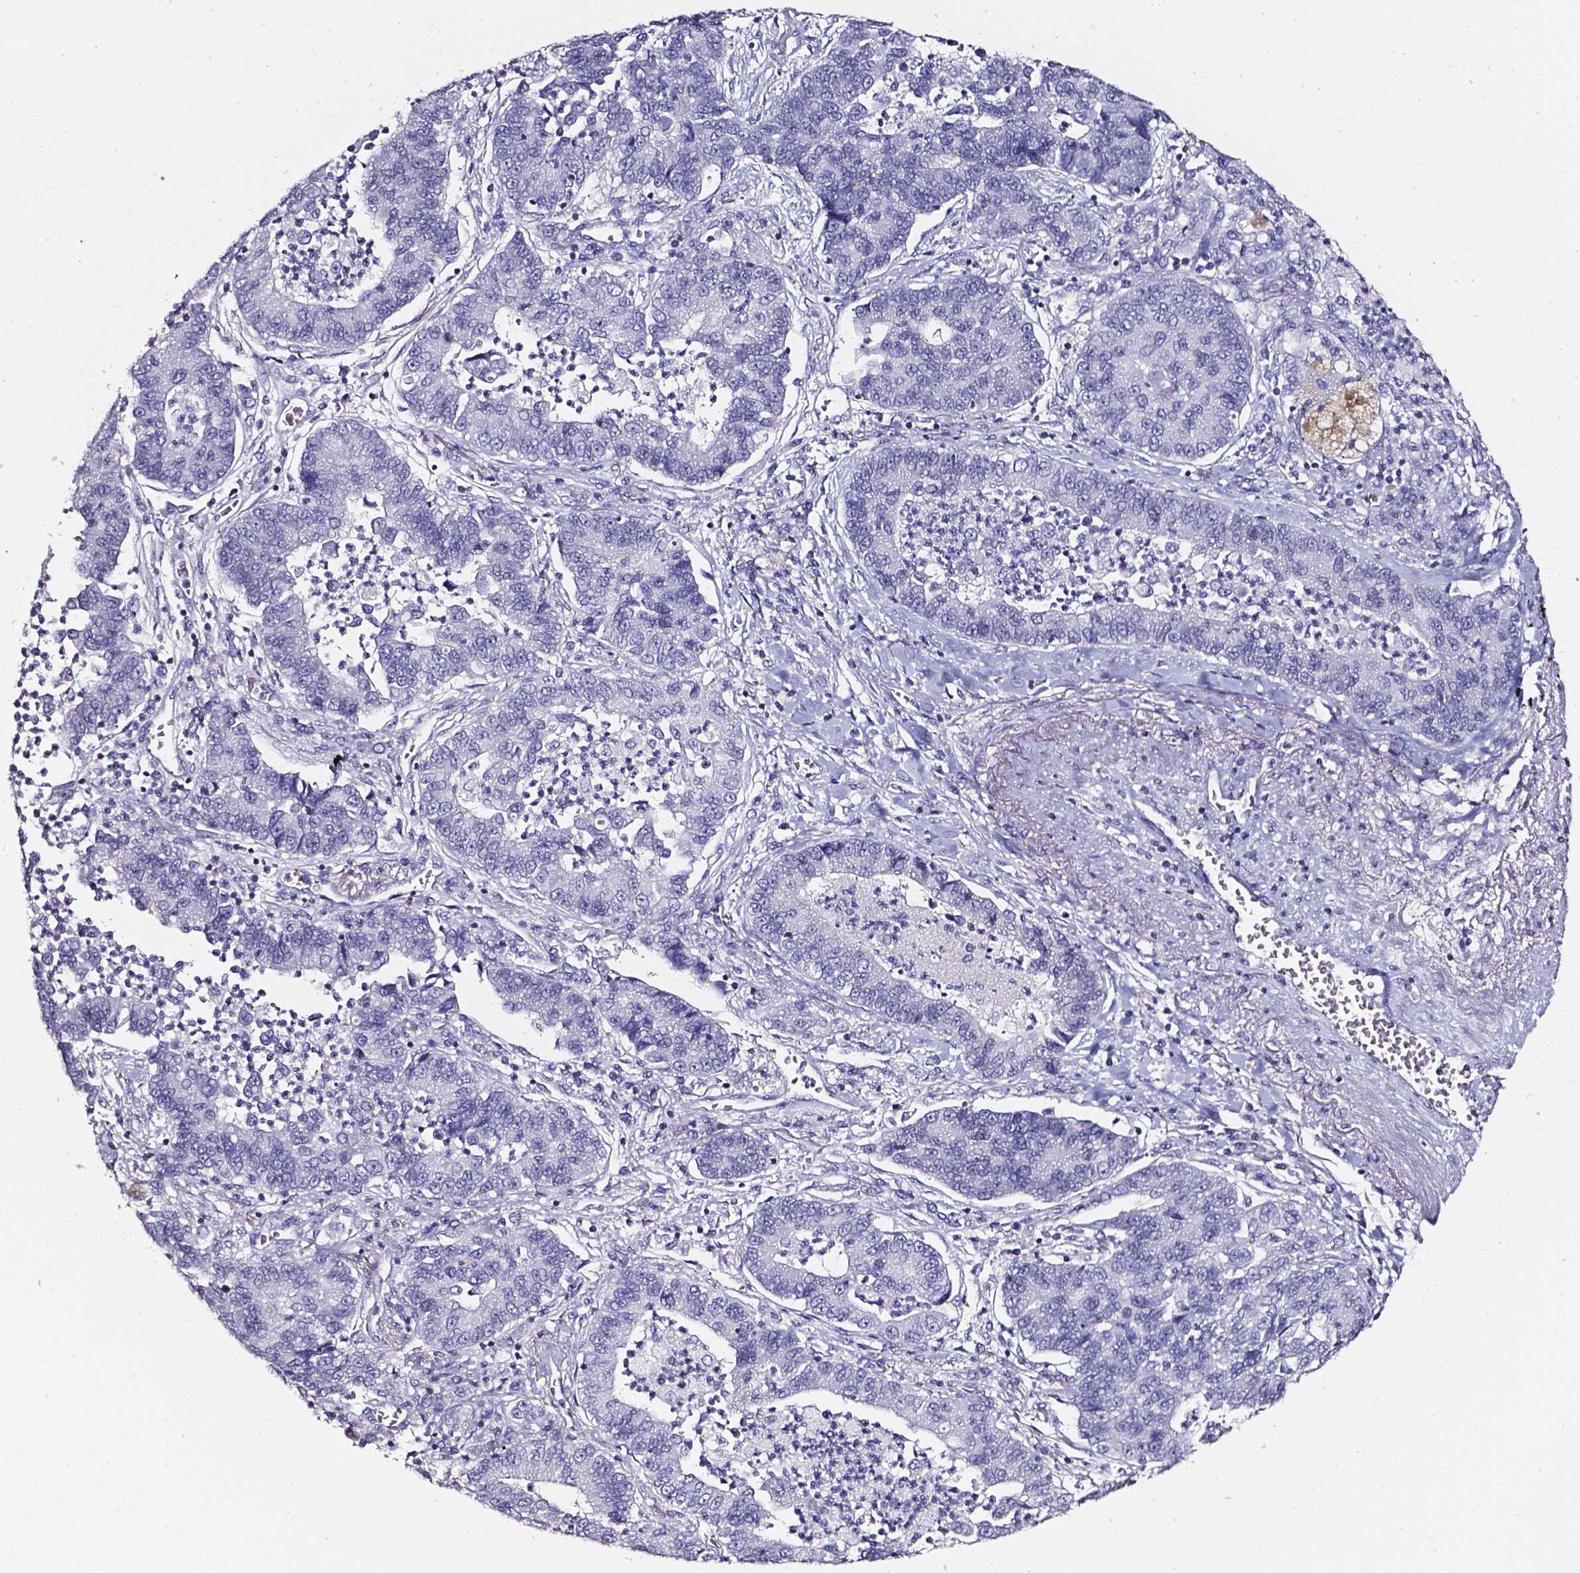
{"staining": {"intensity": "negative", "quantity": "none", "location": "none"}, "tissue": "lung cancer", "cell_type": "Tumor cells", "image_type": "cancer", "snomed": [{"axis": "morphology", "description": "Adenocarcinoma, NOS"}, {"axis": "topography", "description": "Lung"}], "caption": "Tumor cells show no significant protein expression in lung cancer (adenocarcinoma).", "gene": "AKR1B10", "patient": {"sex": "female", "age": 57}}